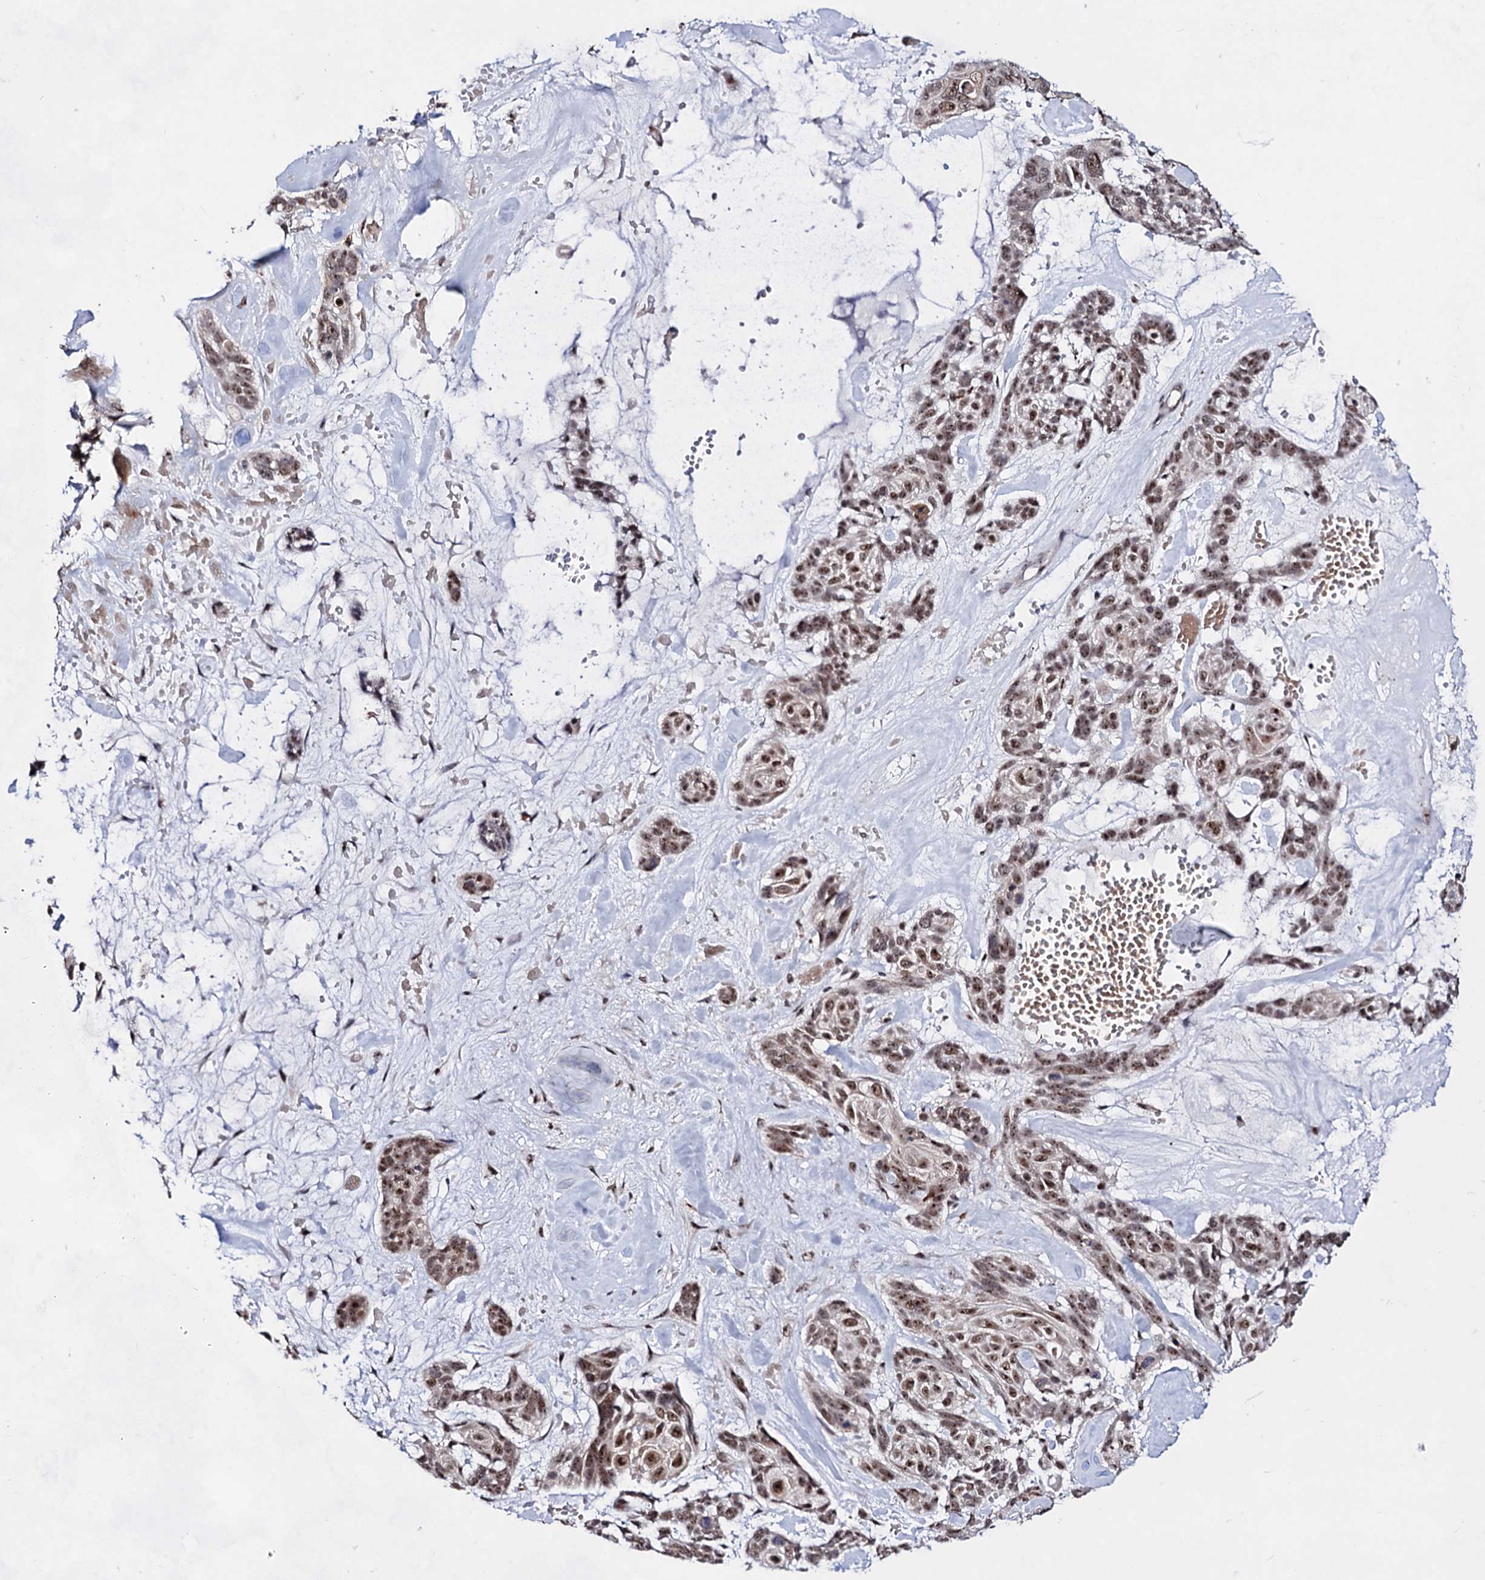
{"staining": {"intensity": "moderate", "quantity": ">75%", "location": "nuclear"}, "tissue": "skin cancer", "cell_type": "Tumor cells", "image_type": "cancer", "snomed": [{"axis": "morphology", "description": "Basal cell carcinoma"}, {"axis": "topography", "description": "Skin"}], "caption": "Immunohistochemistry (IHC) histopathology image of neoplastic tissue: human skin cancer (basal cell carcinoma) stained using immunohistochemistry demonstrates medium levels of moderate protein expression localized specifically in the nuclear of tumor cells, appearing as a nuclear brown color.", "gene": "EXOSC10", "patient": {"sex": "male", "age": 88}}